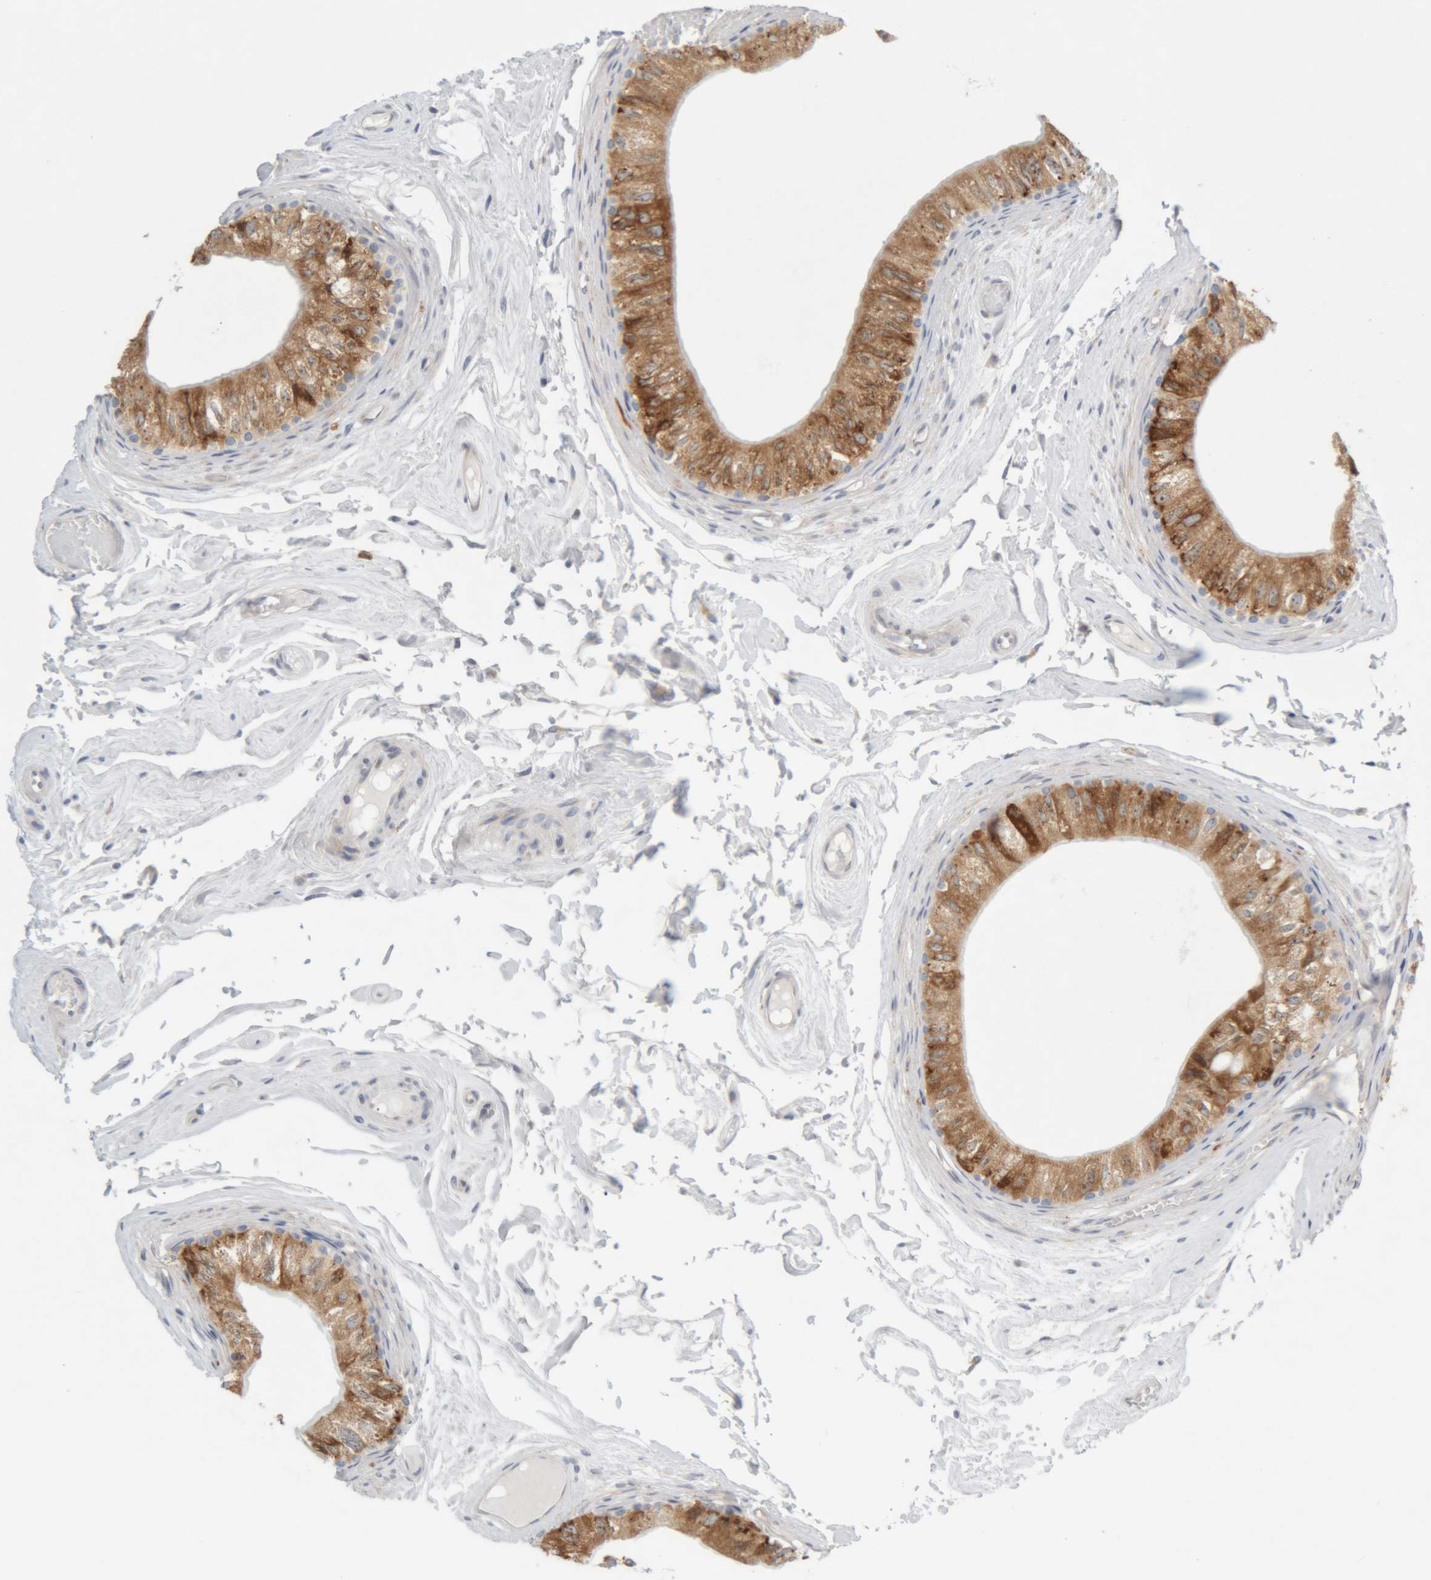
{"staining": {"intensity": "strong", "quantity": ">75%", "location": "cytoplasmic/membranous"}, "tissue": "epididymis", "cell_type": "Glandular cells", "image_type": "normal", "snomed": [{"axis": "morphology", "description": "Normal tissue, NOS"}, {"axis": "topography", "description": "Epididymis"}], "caption": "This is a micrograph of immunohistochemistry staining of unremarkable epididymis, which shows strong expression in the cytoplasmic/membranous of glandular cells.", "gene": "RPN2", "patient": {"sex": "male", "age": 79}}